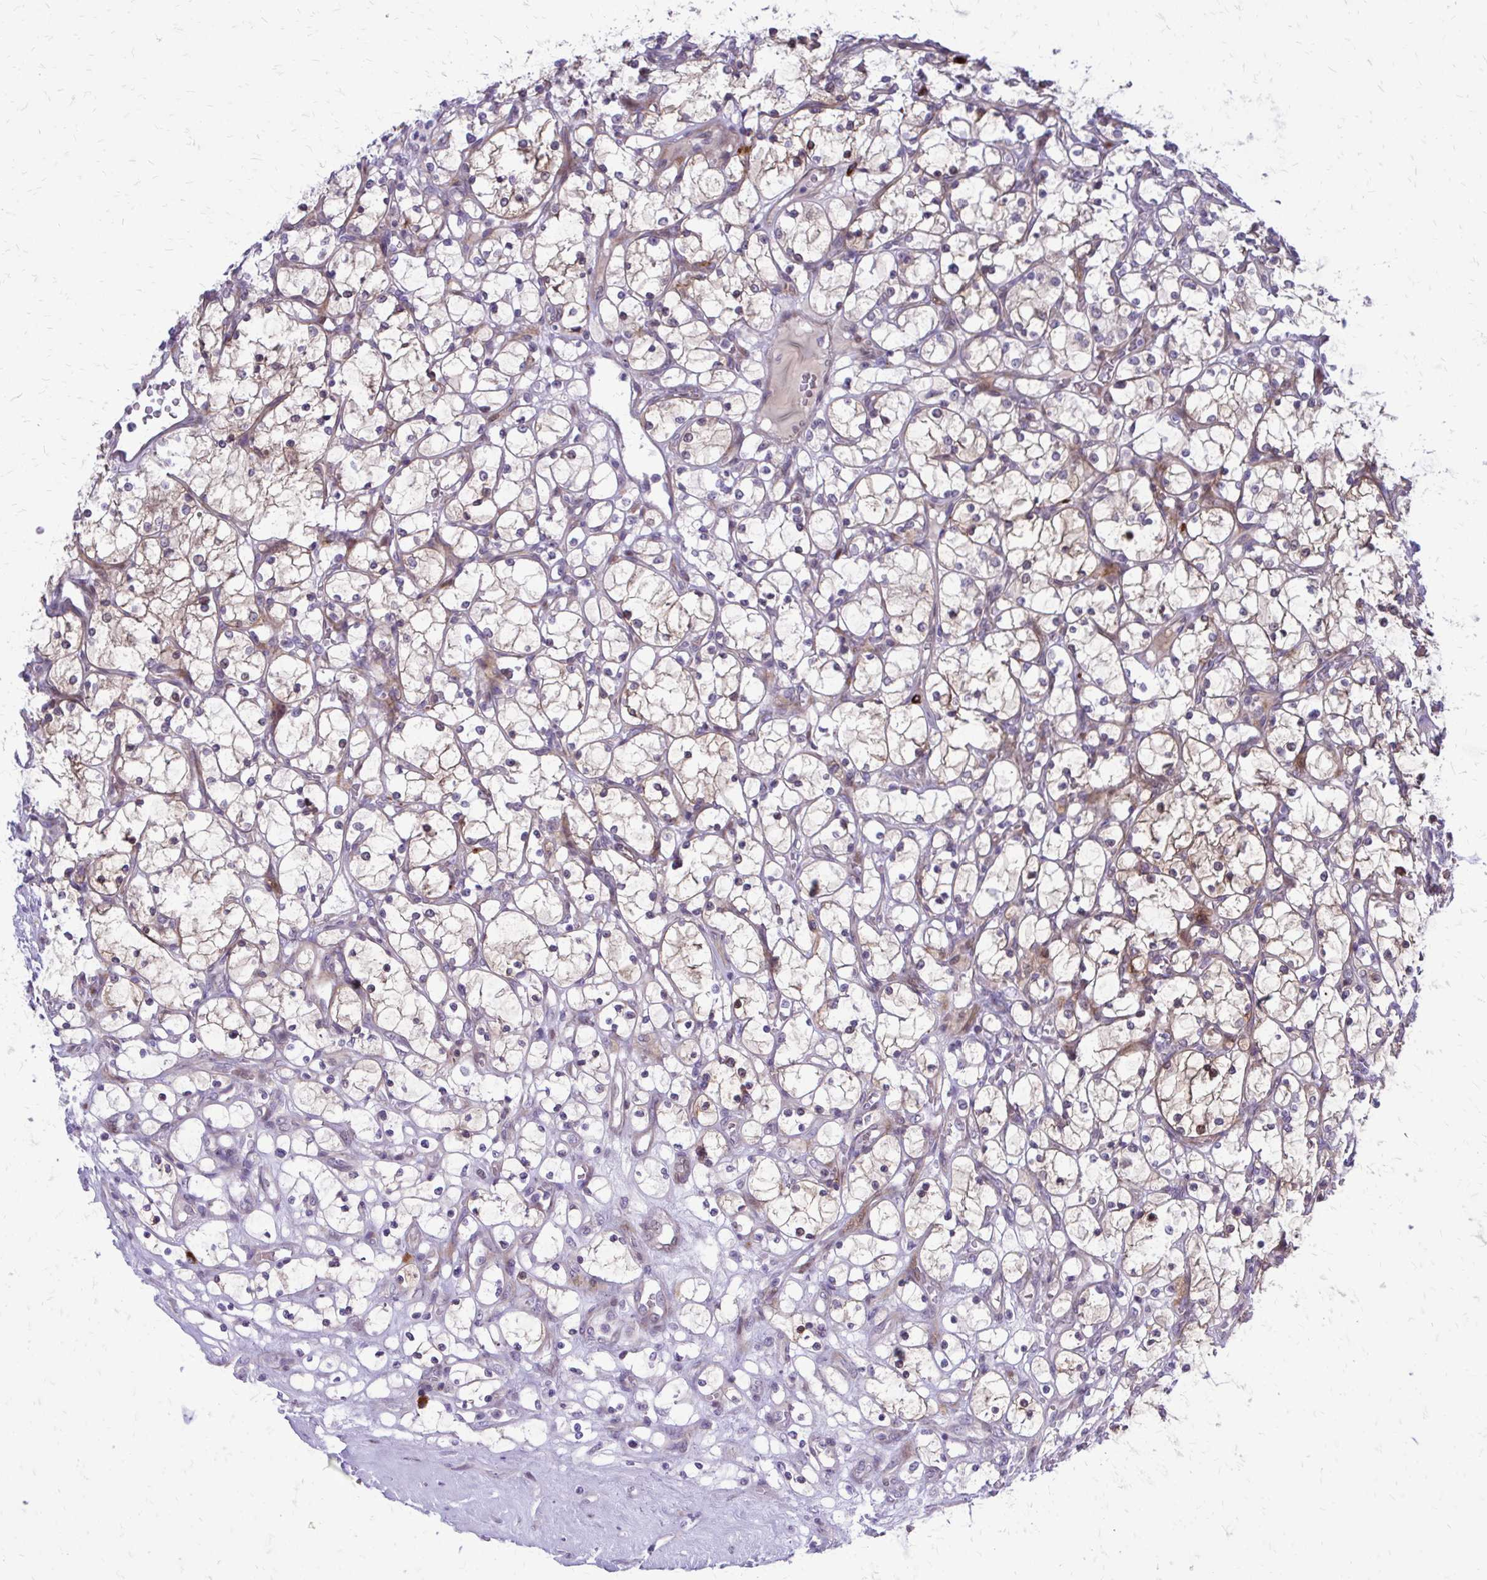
{"staining": {"intensity": "weak", "quantity": "25%-75%", "location": "cytoplasmic/membranous"}, "tissue": "renal cancer", "cell_type": "Tumor cells", "image_type": "cancer", "snomed": [{"axis": "morphology", "description": "Adenocarcinoma, NOS"}, {"axis": "topography", "description": "Kidney"}], "caption": "Tumor cells display low levels of weak cytoplasmic/membranous staining in approximately 25%-75% of cells in human renal cancer. The staining is performed using DAB (3,3'-diaminobenzidine) brown chromogen to label protein expression. The nuclei are counter-stained blue using hematoxylin.", "gene": "PPDPFL", "patient": {"sex": "female", "age": 69}}